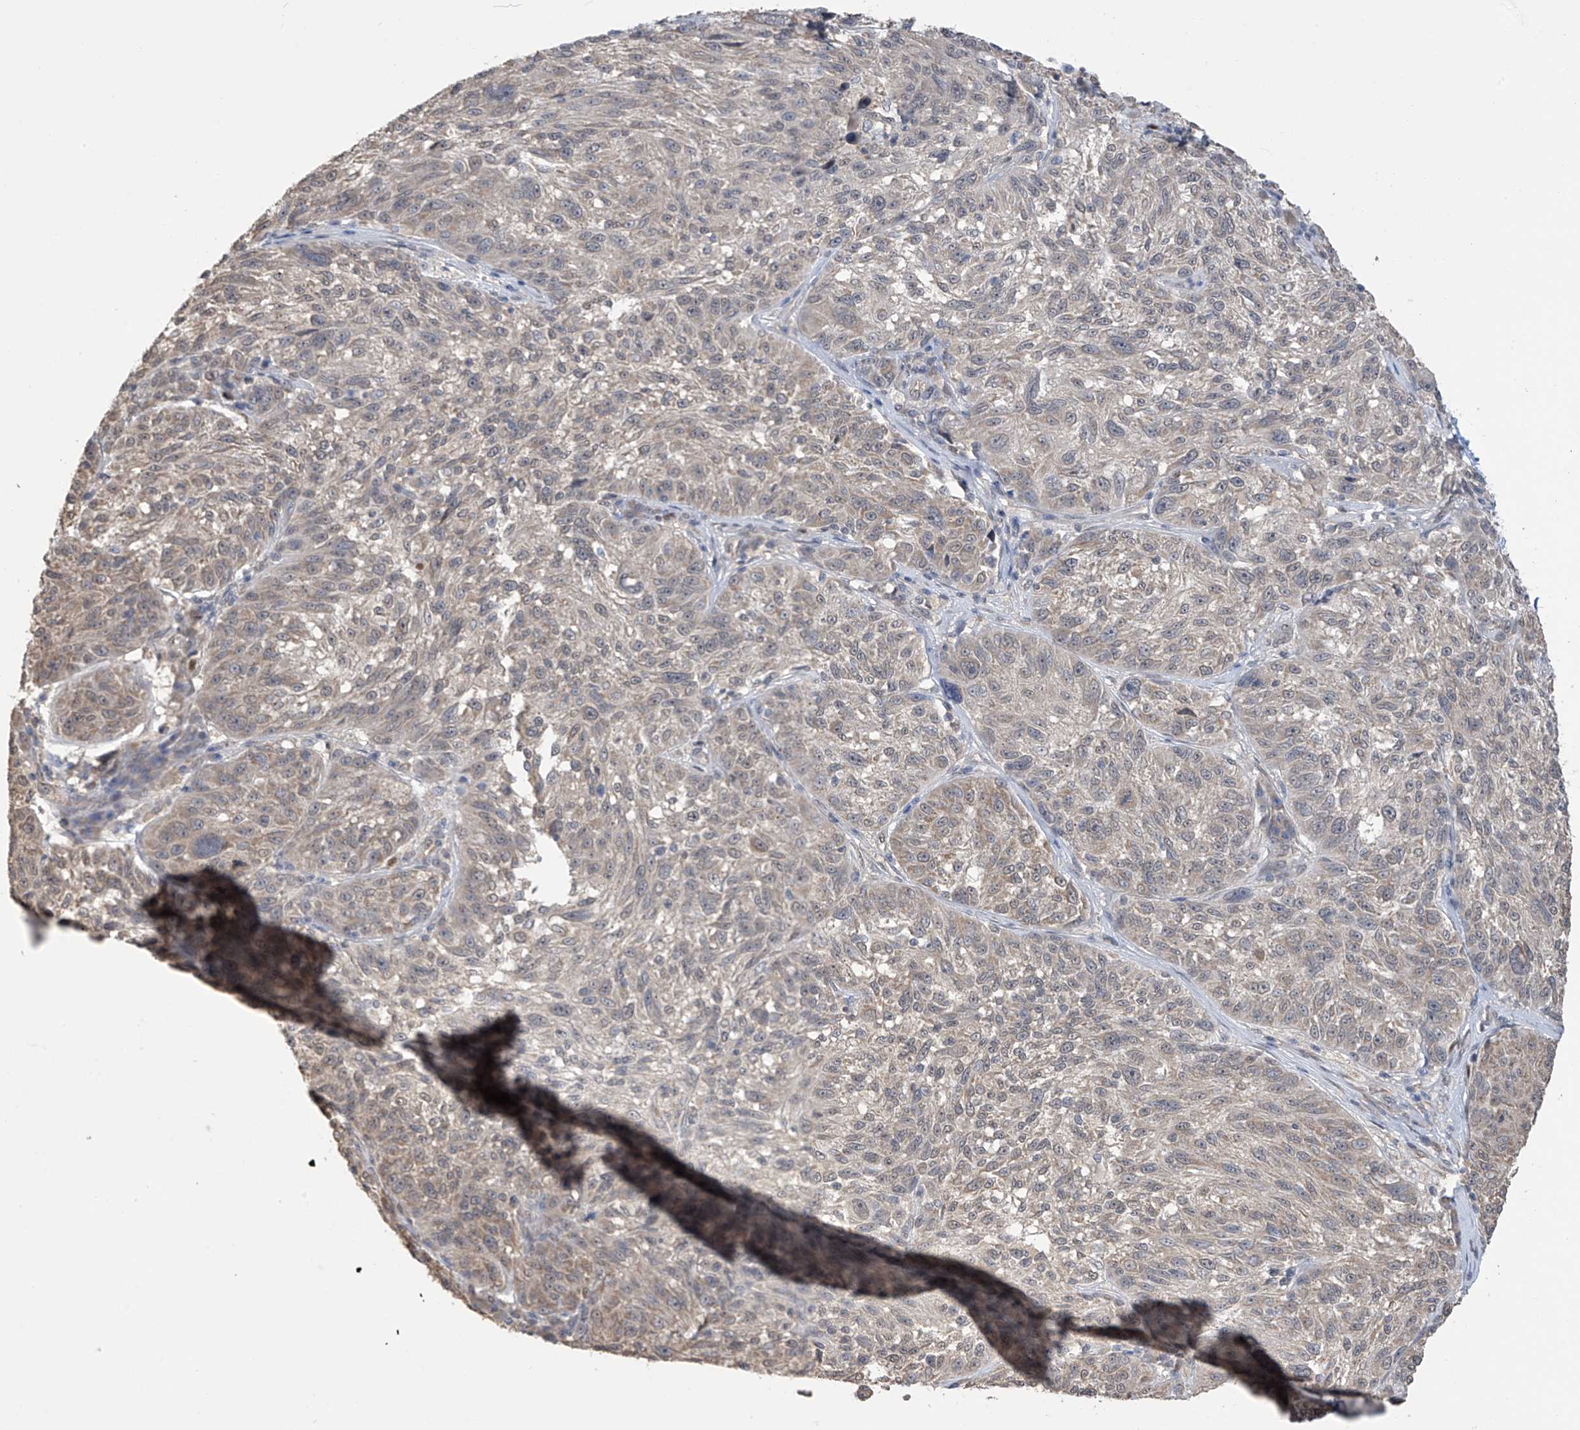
{"staining": {"intensity": "weak", "quantity": ">75%", "location": "cytoplasmic/membranous,nuclear"}, "tissue": "melanoma", "cell_type": "Tumor cells", "image_type": "cancer", "snomed": [{"axis": "morphology", "description": "Malignant melanoma, NOS"}, {"axis": "topography", "description": "Skin"}], "caption": "Human malignant melanoma stained for a protein (brown) displays weak cytoplasmic/membranous and nuclear positive expression in about >75% of tumor cells.", "gene": "KIAA1522", "patient": {"sex": "male", "age": 53}}